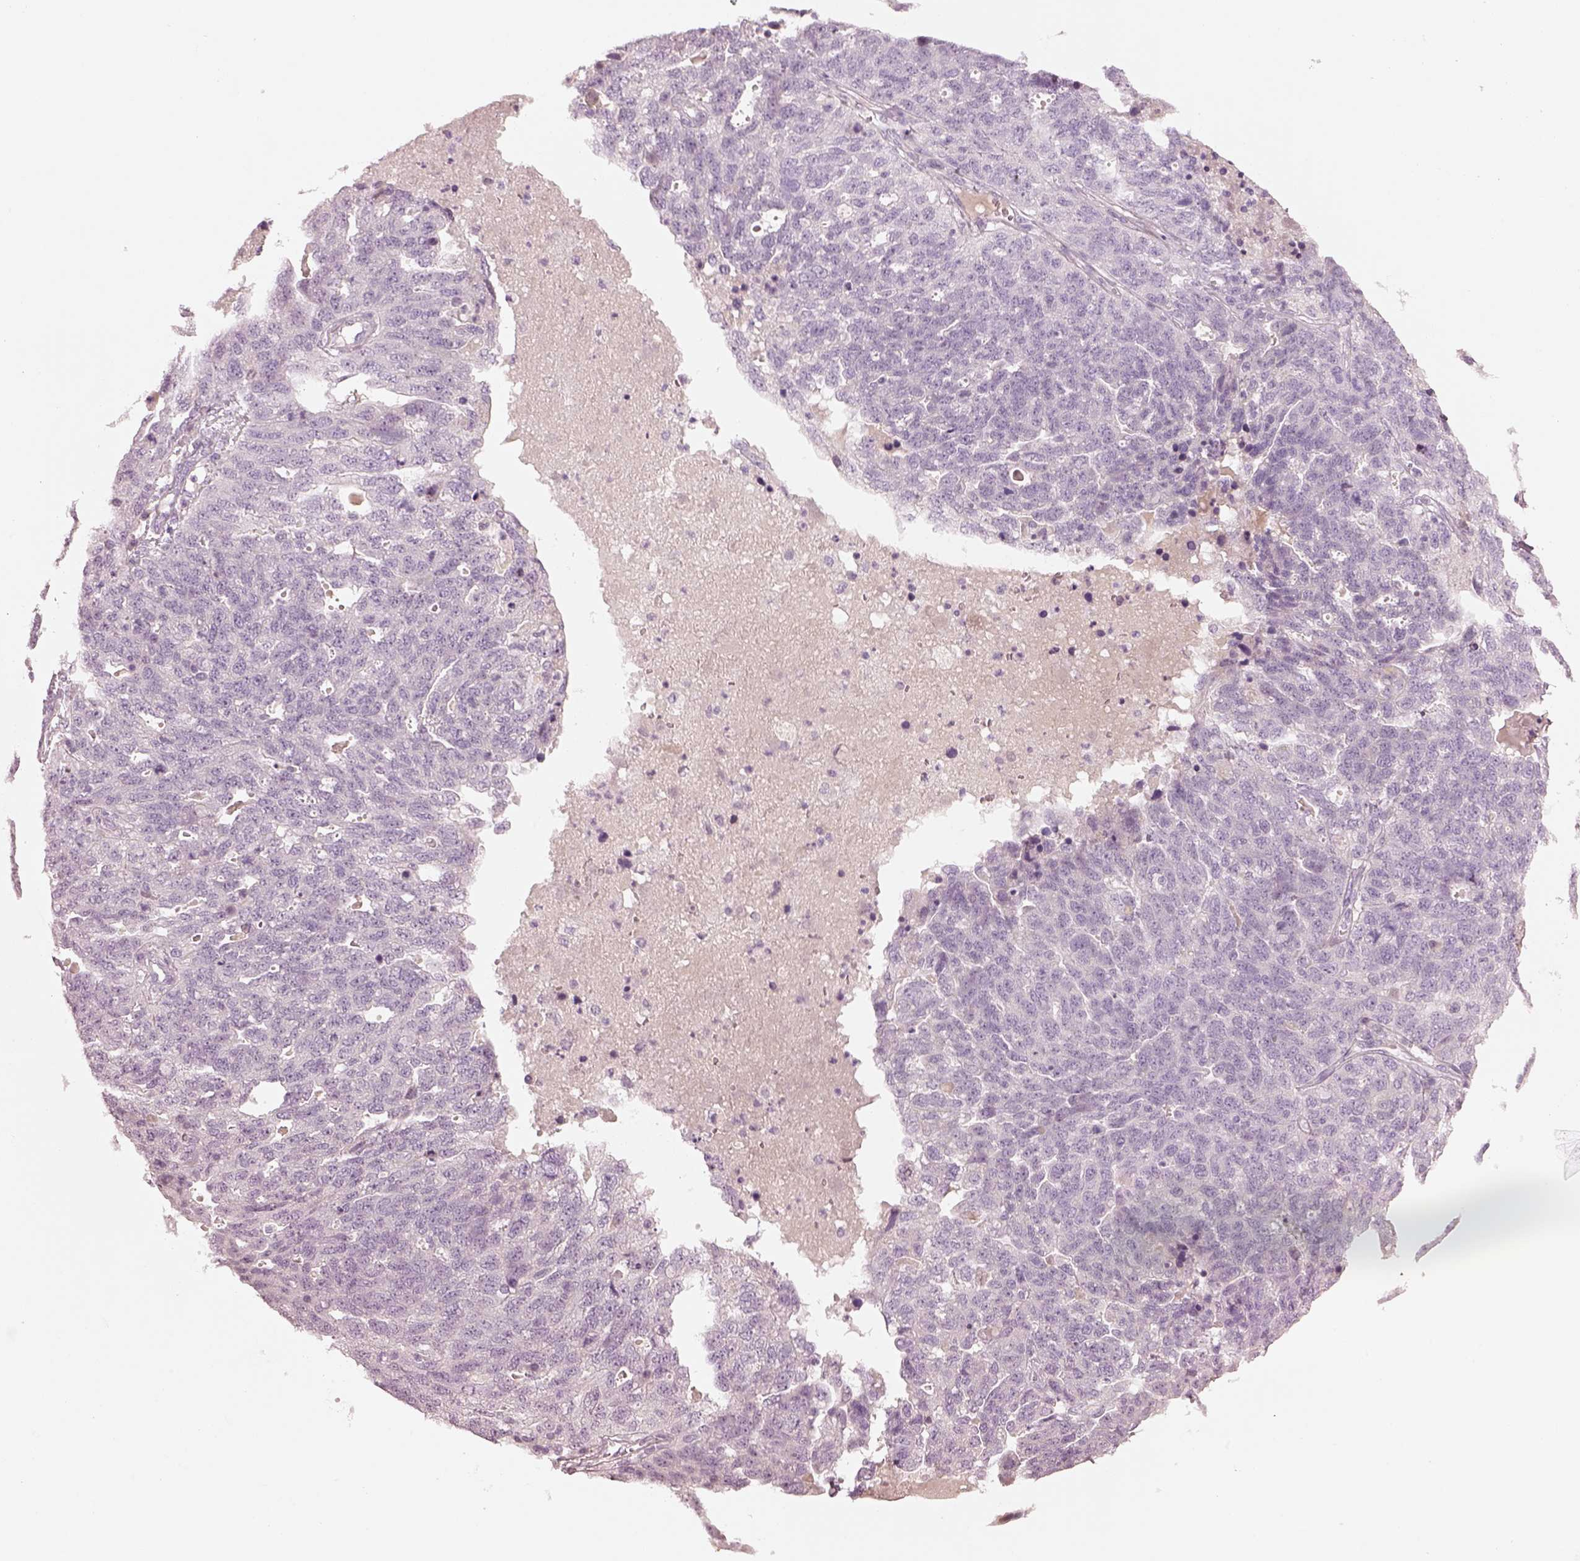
{"staining": {"intensity": "negative", "quantity": "none", "location": "none"}, "tissue": "ovarian cancer", "cell_type": "Tumor cells", "image_type": "cancer", "snomed": [{"axis": "morphology", "description": "Cystadenocarcinoma, serous, NOS"}, {"axis": "topography", "description": "Ovary"}], "caption": "Immunohistochemistry (IHC) of ovarian serous cystadenocarcinoma shows no positivity in tumor cells. (Brightfield microscopy of DAB (3,3'-diaminobenzidine) immunohistochemistry at high magnification).", "gene": "SPATA6L", "patient": {"sex": "female", "age": 71}}